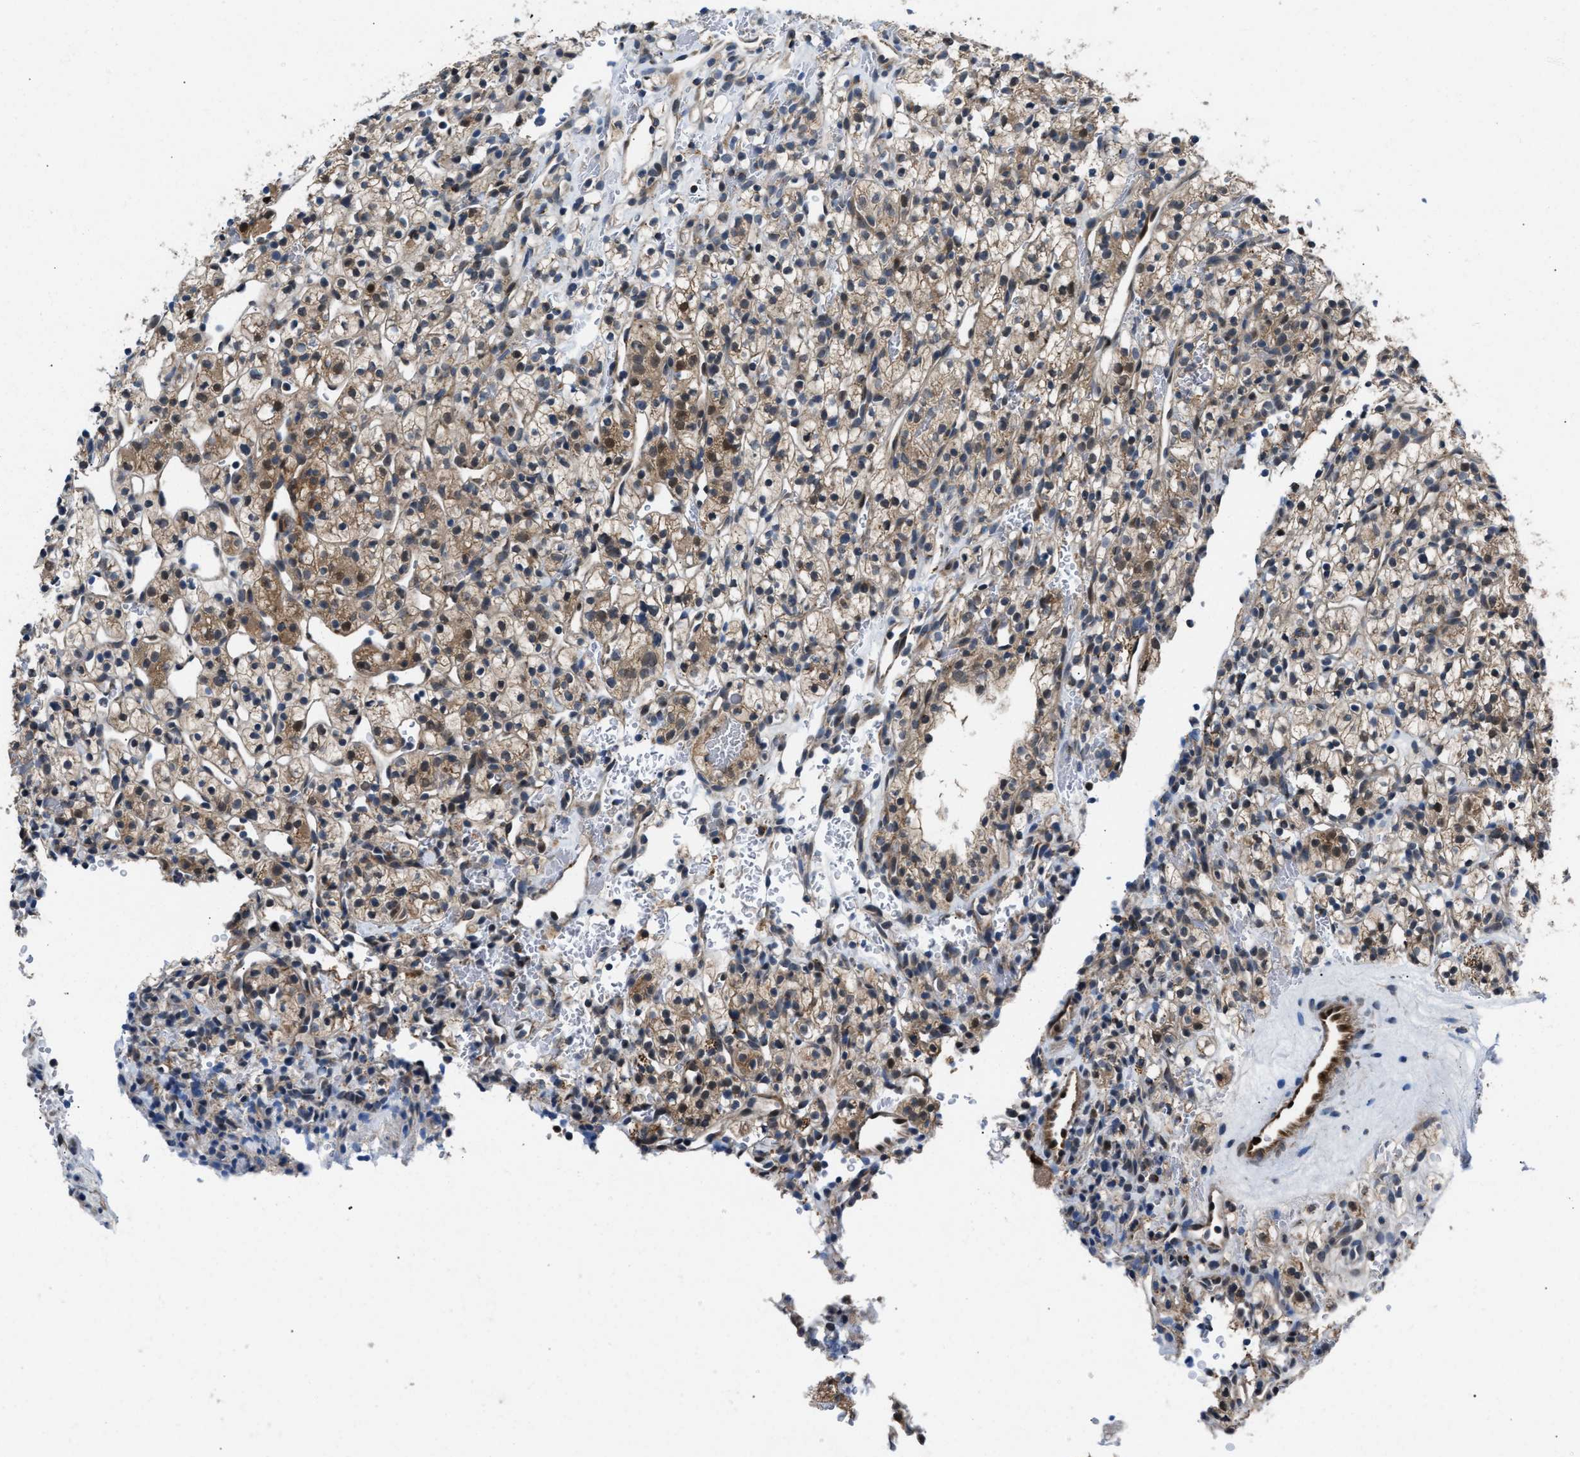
{"staining": {"intensity": "moderate", "quantity": ">75%", "location": "cytoplasmic/membranous,nuclear"}, "tissue": "renal cancer", "cell_type": "Tumor cells", "image_type": "cancer", "snomed": [{"axis": "morphology", "description": "Adenocarcinoma, NOS"}, {"axis": "topography", "description": "Kidney"}], "caption": "Tumor cells display moderate cytoplasmic/membranous and nuclear expression in approximately >75% of cells in renal cancer (adenocarcinoma). (Brightfield microscopy of DAB IHC at high magnification).", "gene": "PPA1", "patient": {"sex": "female", "age": 57}}